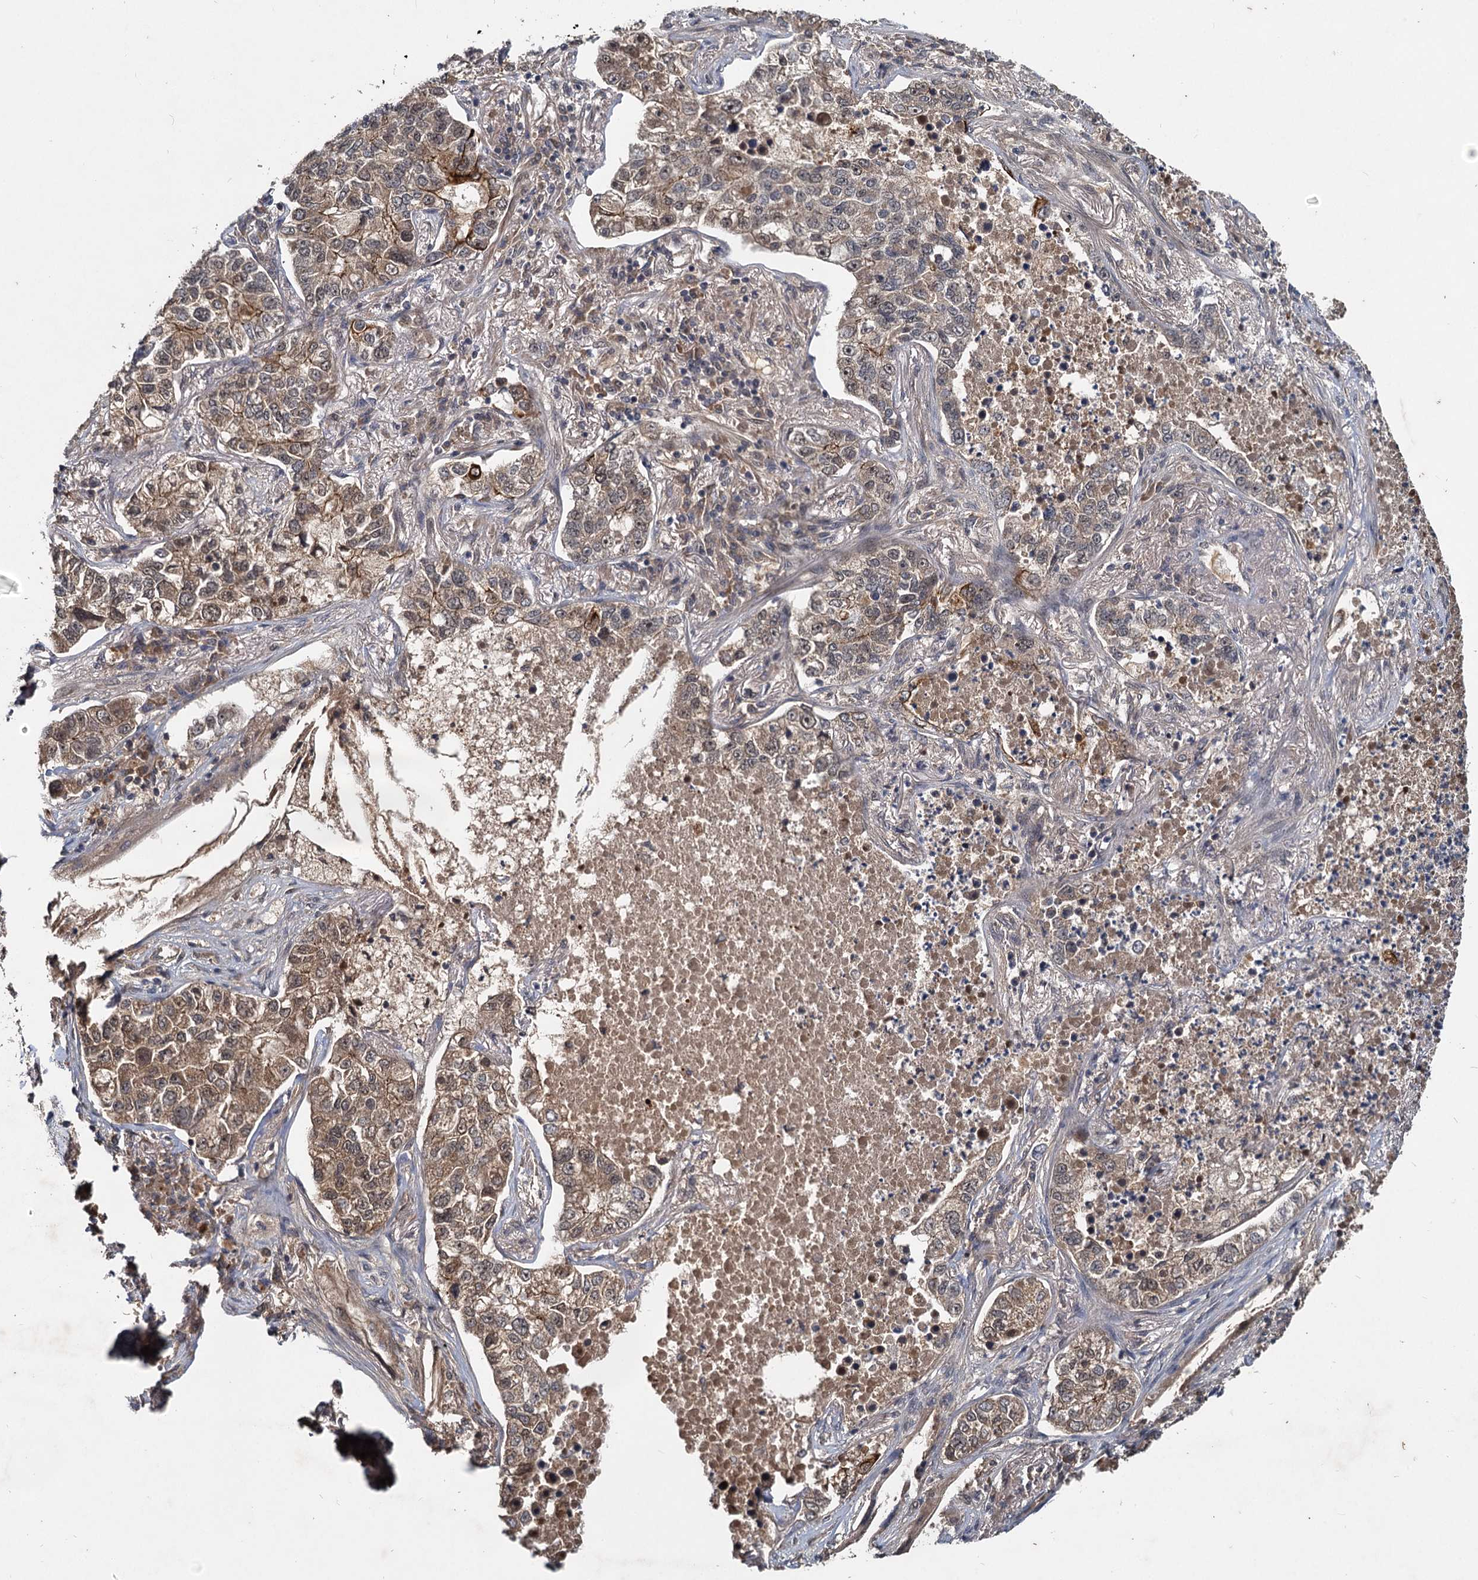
{"staining": {"intensity": "weak", "quantity": ">75%", "location": "cytoplasmic/membranous"}, "tissue": "lung cancer", "cell_type": "Tumor cells", "image_type": "cancer", "snomed": [{"axis": "morphology", "description": "Adenocarcinoma, NOS"}, {"axis": "topography", "description": "Lung"}], "caption": "The photomicrograph displays immunohistochemical staining of lung cancer (adenocarcinoma). There is weak cytoplasmic/membranous expression is appreciated in approximately >75% of tumor cells.", "gene": "RITA1", "patient": {"sex": "male", "age": 49}}